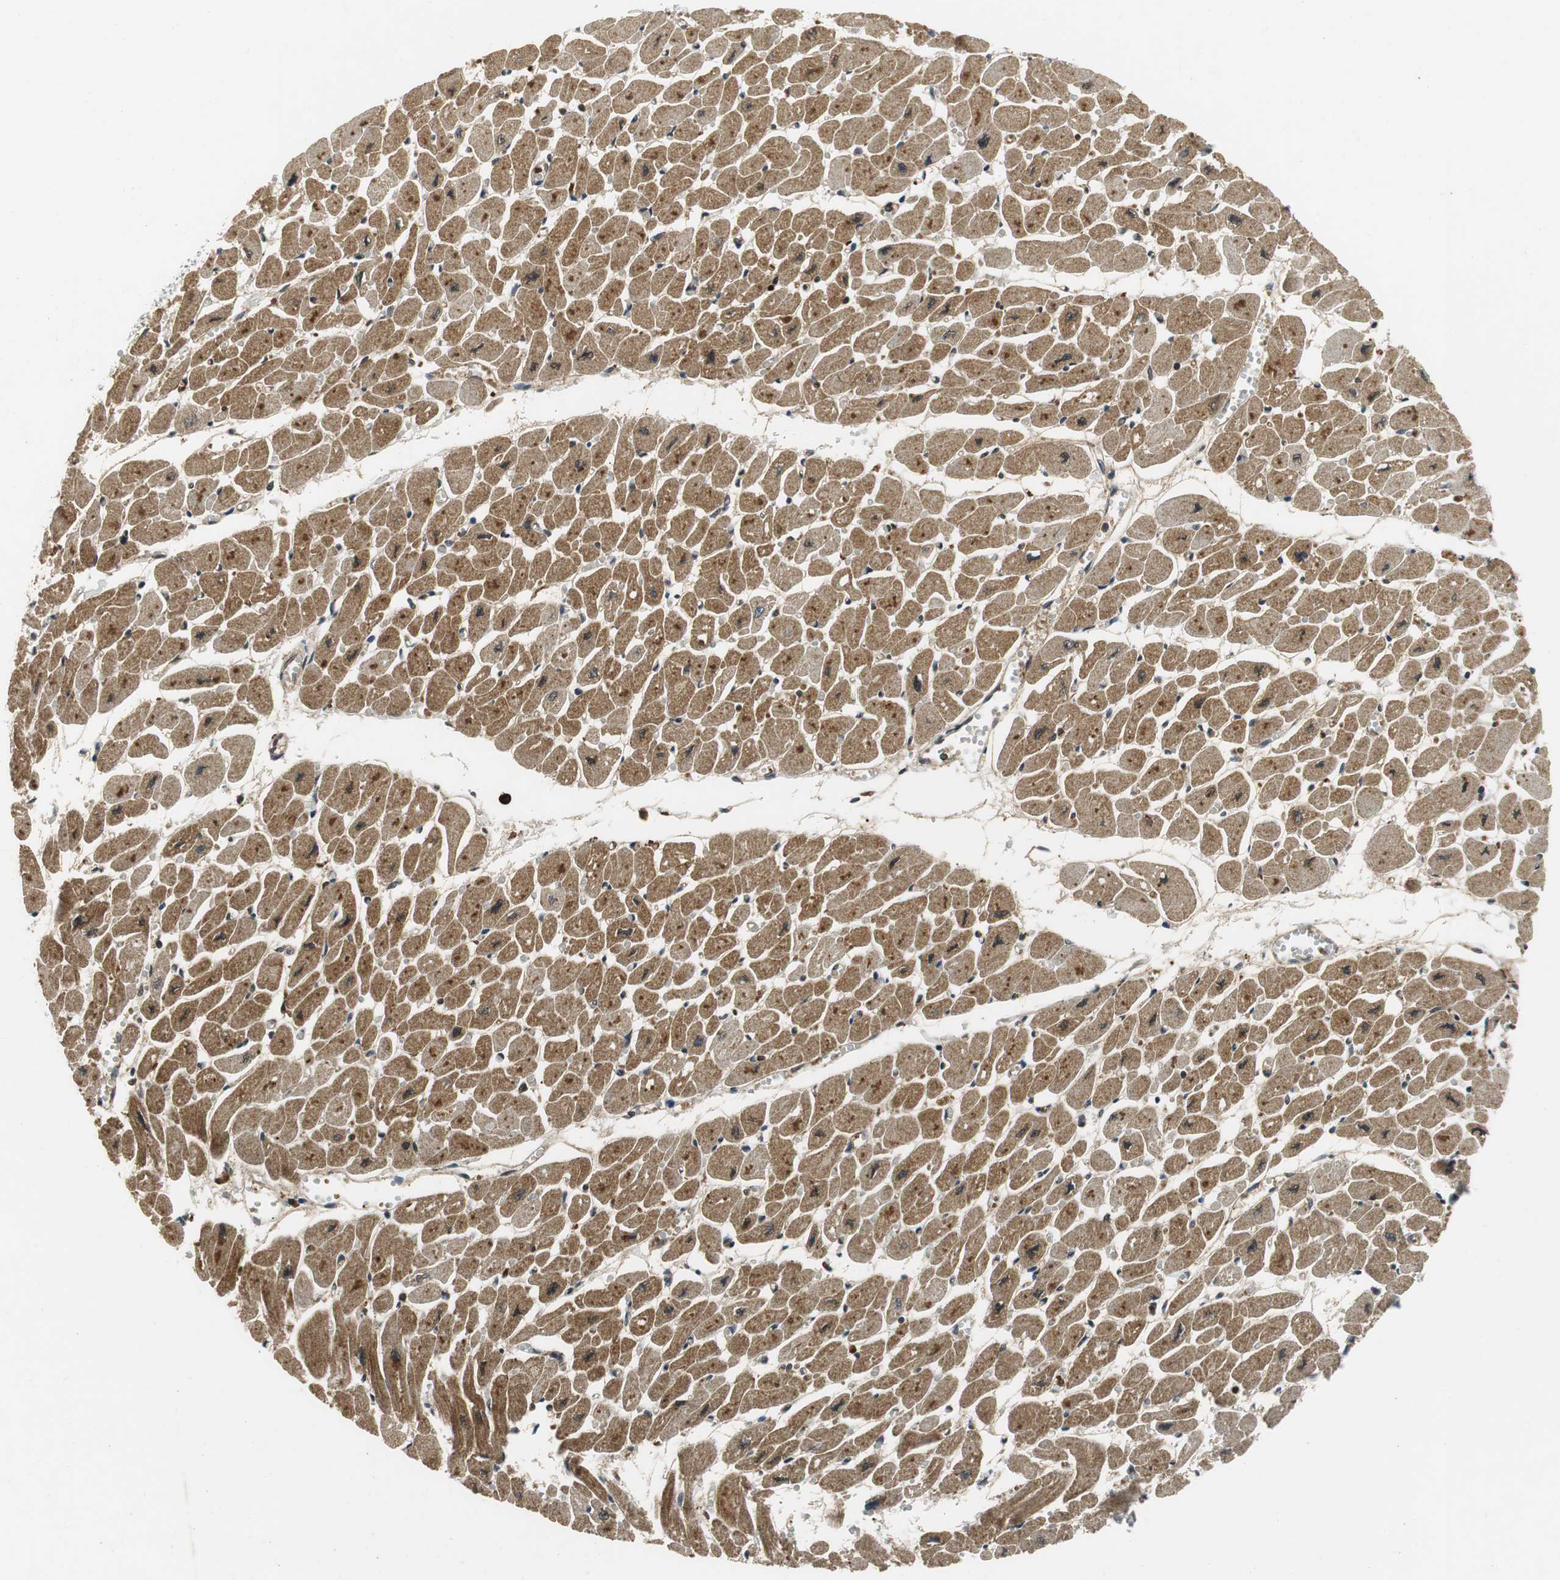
{"staining": {"intensity": "moderate", "quantity": ">75%", "location": "cytoplasmic/membranous"}, "tissue": "heart muscle", "cell_type": "Cardiomyocytes", "image_type": "normal", "snomed": [{"axis": "morphology", "description": "Normal tissue, NOS"}, {"axis": "topography", "description": "Heart"}], "caption": "About >75% of cardiomyocytes in benign human heart muscle display moderate cytoplasmic/membranous protein positivity as visualized by brown immunohistochemical staining.", "gene": "ORM1", "patient": {"sex": "female", "age": 54}}